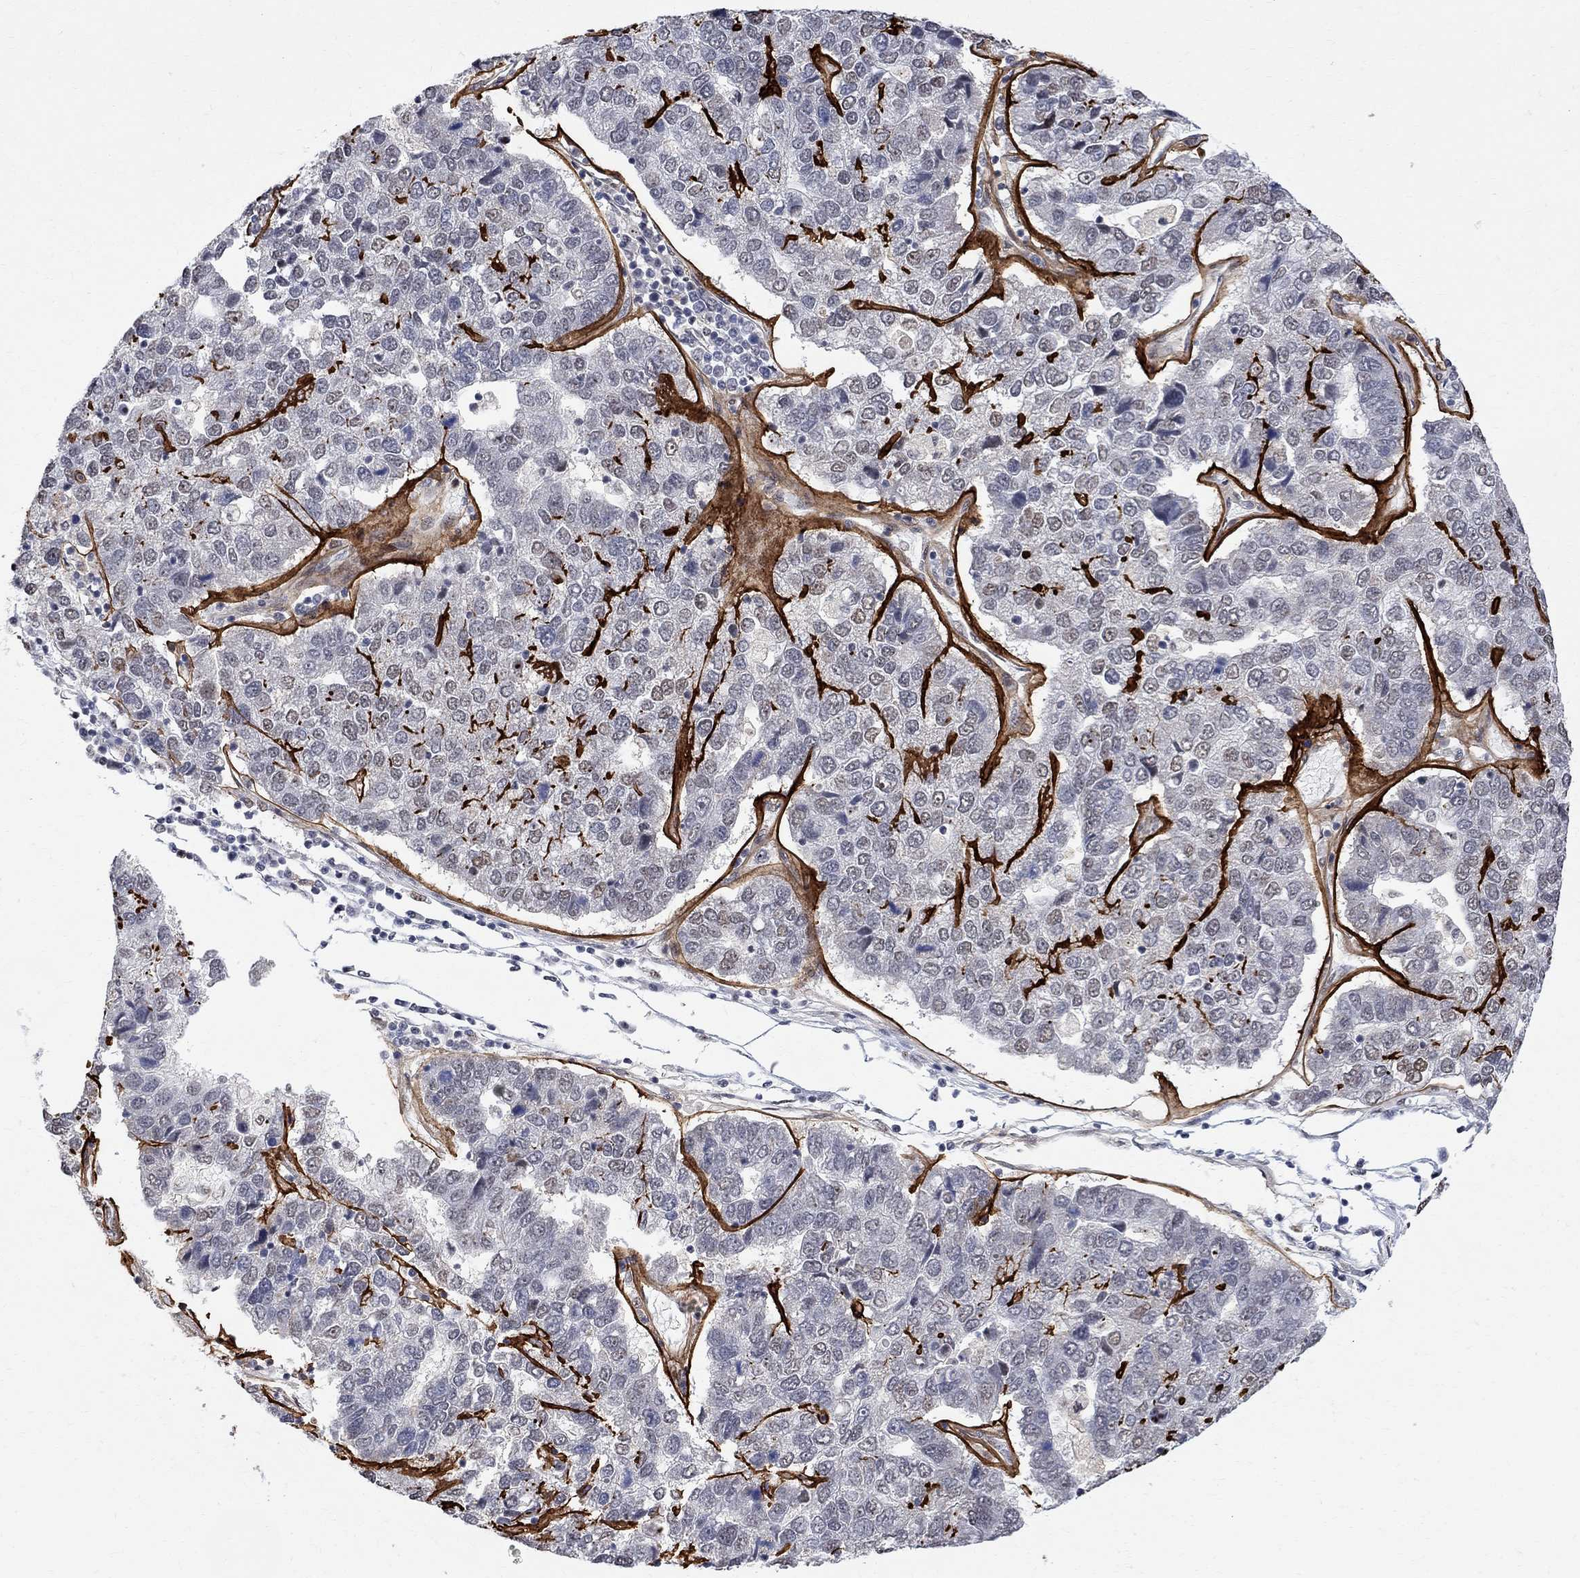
{"staining": {"intensity": "negative", "quantity": "none", "location": "none"}, "tissue": "pancreatic cancer", "cell_type": "Tumor cells", "image_type": "cancer", "snomed": [{"axis": "morphology", "description": "Adenocarcinoma, NOS"}, {"axis": "topography", "description": "Pancreas"}], "caption": "This micrograph is of pancreatic cancer (adenocarcinoma) stained with IHC to label a protein in brown with the nuclei are counter-stained blue. There is no positivity in tumor cells.", "gene": "E4F1", "patient": {"sex": "female", "age": 61}}